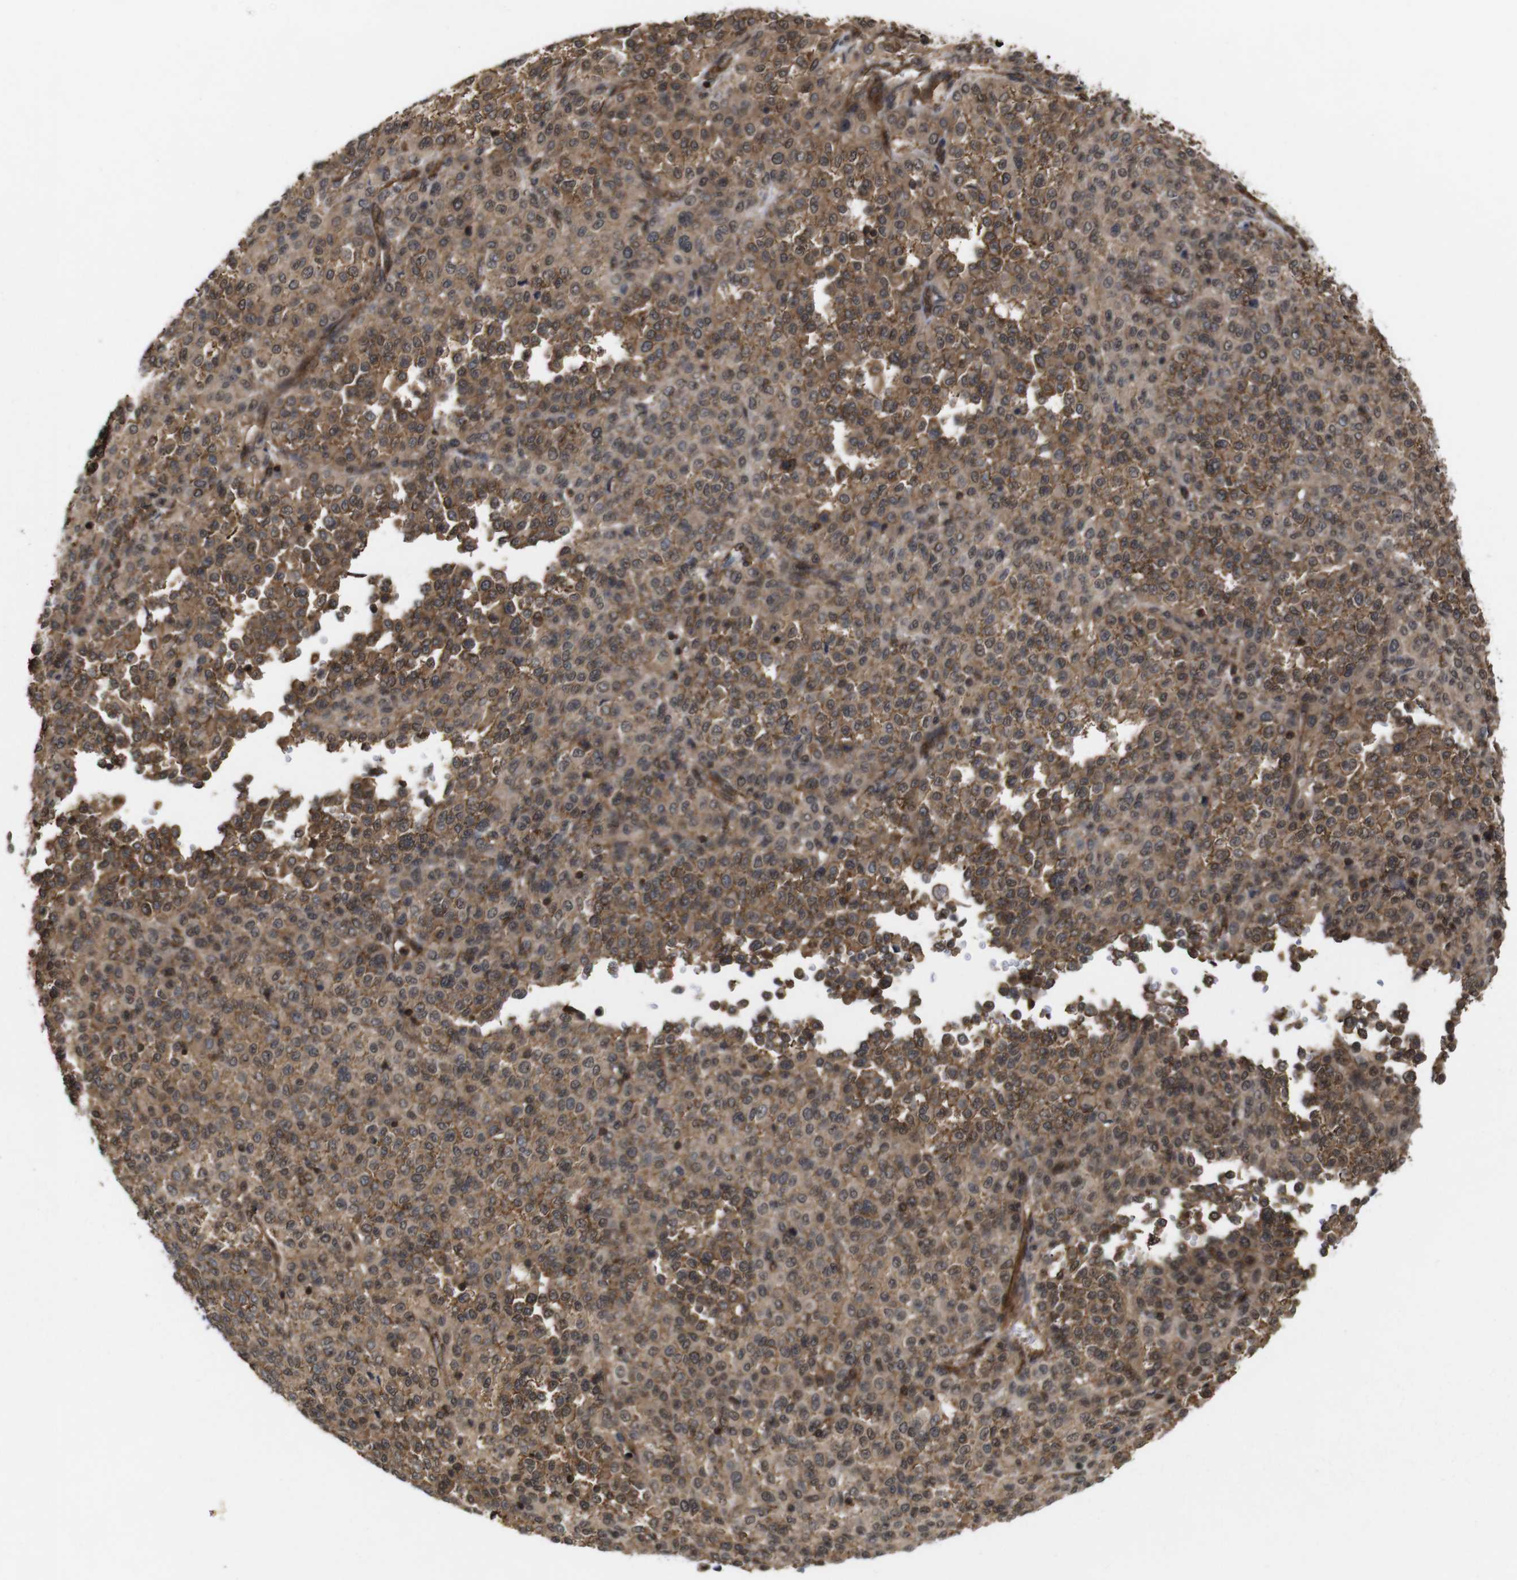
{"staining": {"intensity": "moderate", "quantity": ">75%", "location": "cytoplasmic/membranous"}, "tissue": "melanoma", "cell_type": "Tumor cells", "image_type": "cancer", "snomed": [{"axis": "morphology", "description": "Malignant melanoma, Metastatic site"}, {"axis": "topography", "description": "Pancreas"}], "caption": "Brown immunohistochemical staining in malignant melanoma (metastatic site) shows moderate cytoplasmic/membranous expression in about >75% of tumor cells.", "gene": "NANOS1", "patient": {"sex": "female", "age": 30}}